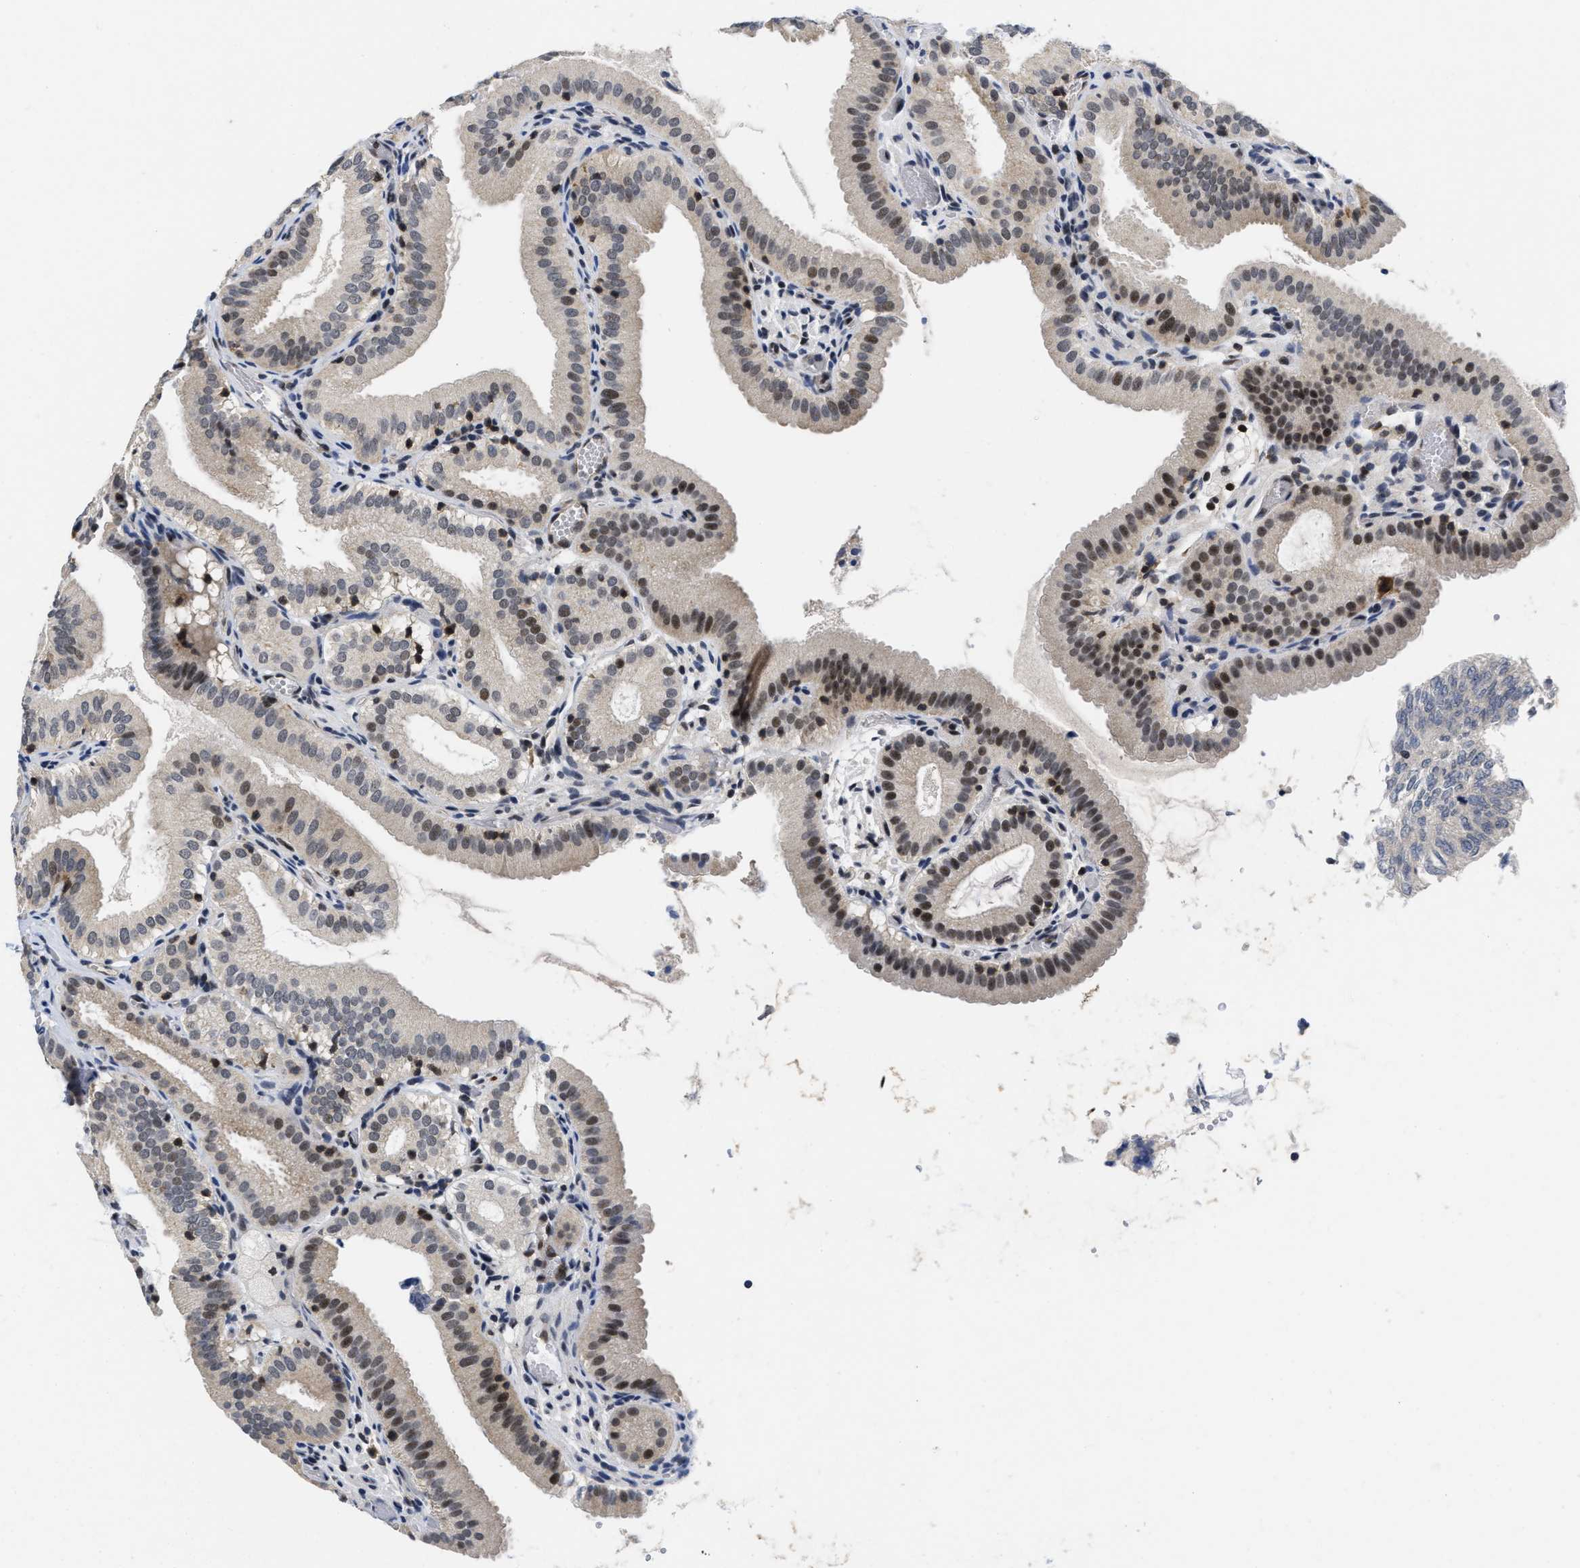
{"staining": {"intensity": "strong", "quantity": "25%-75%", "location": "nuclear"}, "tissue": "gallbladder", "cell_type": "Glandular cells", "image_type": "normal", "snomed": [{"axis": "morphology", "description": "Normal tissue, NOS"}, {"axis": "topography", "description": "Gallbladder"}], "caption": "DAB (3,3'-diaminobenzidine) immunohistochemical staining of normal human gallbladder exhibits strong nuclear protein positivity in approximately 25%-75% of glandular cells. The staining was performed using DAB (3,3'-diaminobenzidine) to visualize the protein expression in brown, while the nuclei were stained in blue with hematoxylin (Magnification: 20x).", "gene": "HIF1A", "patient": {"sex": "male", "age": 54}}